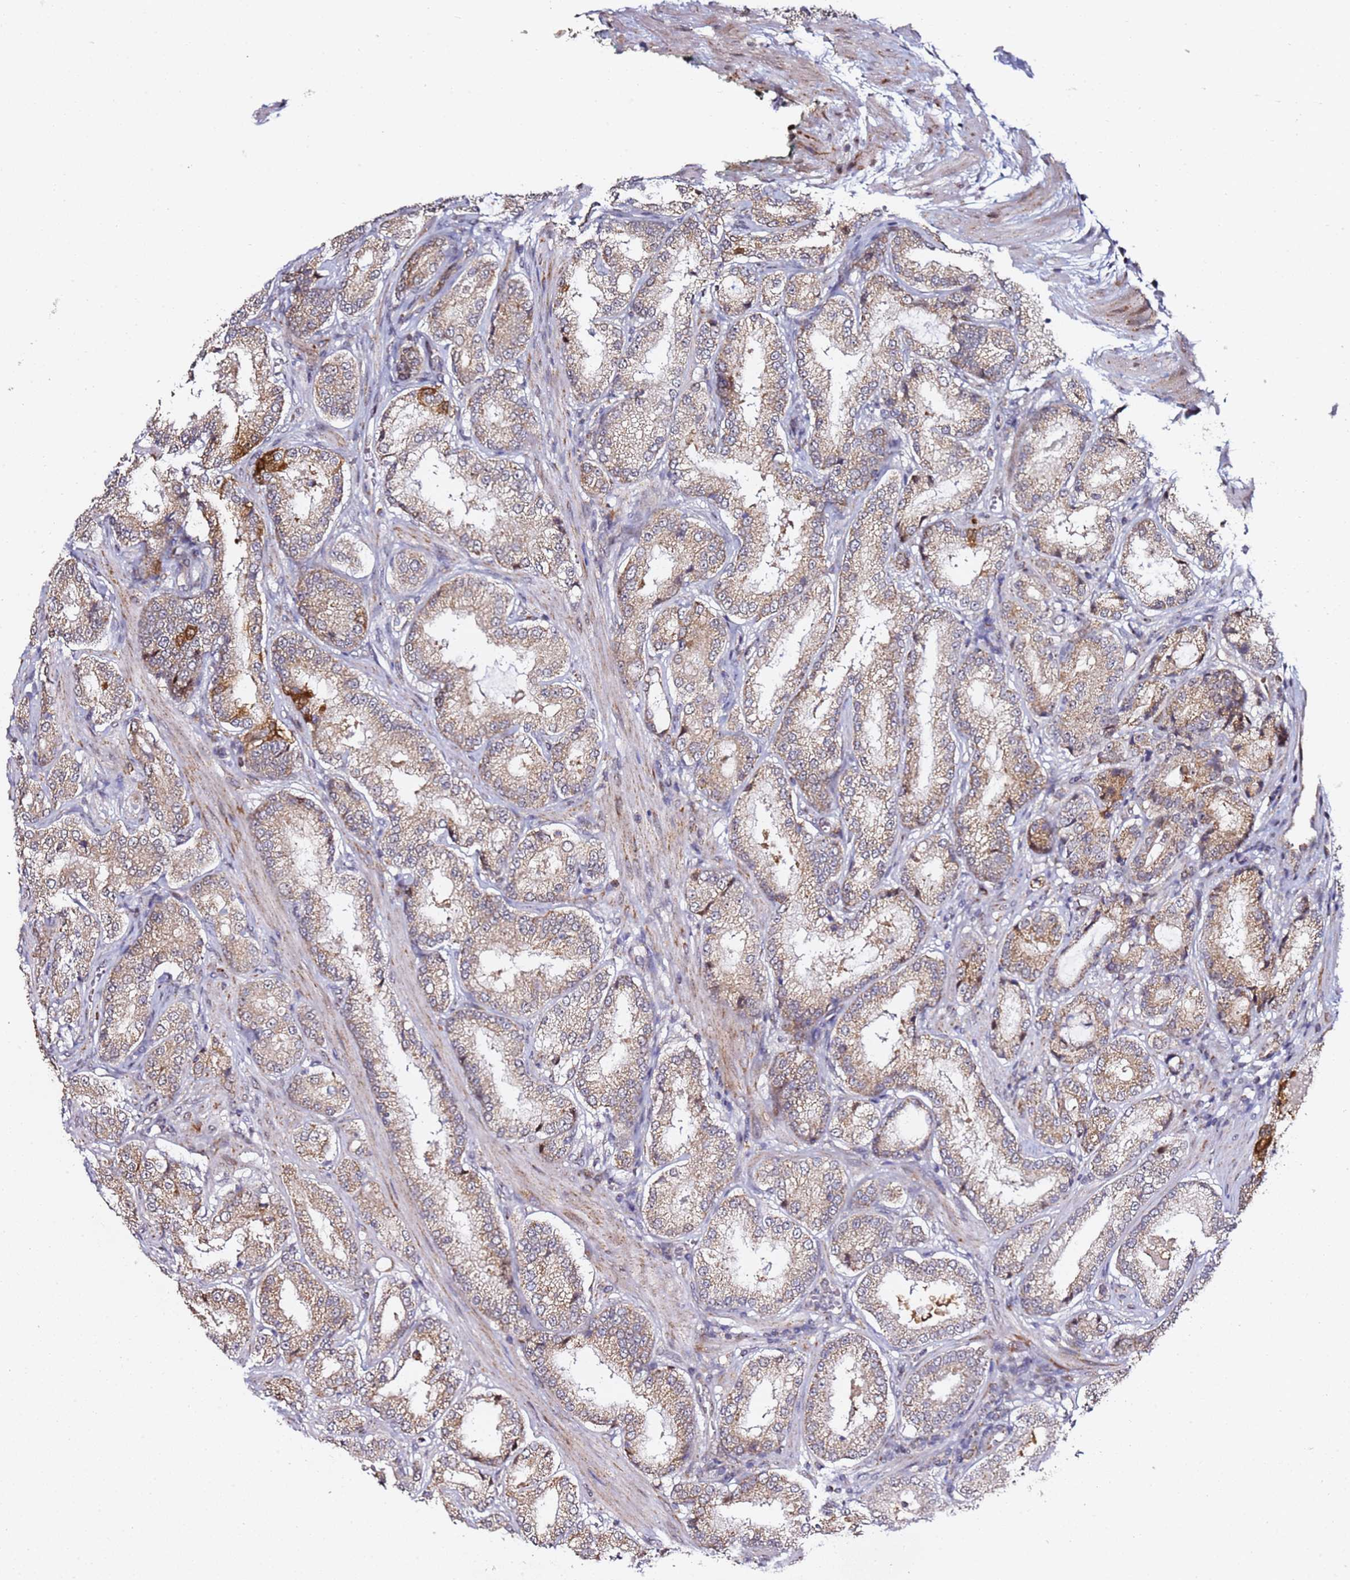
{"staining": {"intensity": "moderate", "quantity": "25%-75%", "location": "cytoplasmic/membranous"}, "tissue": "prostate cancer", "cell_type": "Tumor cells", "image_type": "cancer", "snomed": [{"axis": "morphology", "description": "Adenocarcinoma, Low grade"}, {"axis": "topography", "description": "Prostate"}], "caption": "DAB (3,3'-diaminobenzidine) immunohistochemical staining of prostate cancer (low-grade adenocarcinoma) shows moderate cytoplasmic/membranous protein positivity in approximately 25%-75% of tumor cells. Using DAB (brown) and hematoxylin (blue) stains, captured at high magnification using brightfield microscopy.", "gene": "TP53AIP1", "patient": {"sex": "male", "age": 59}}